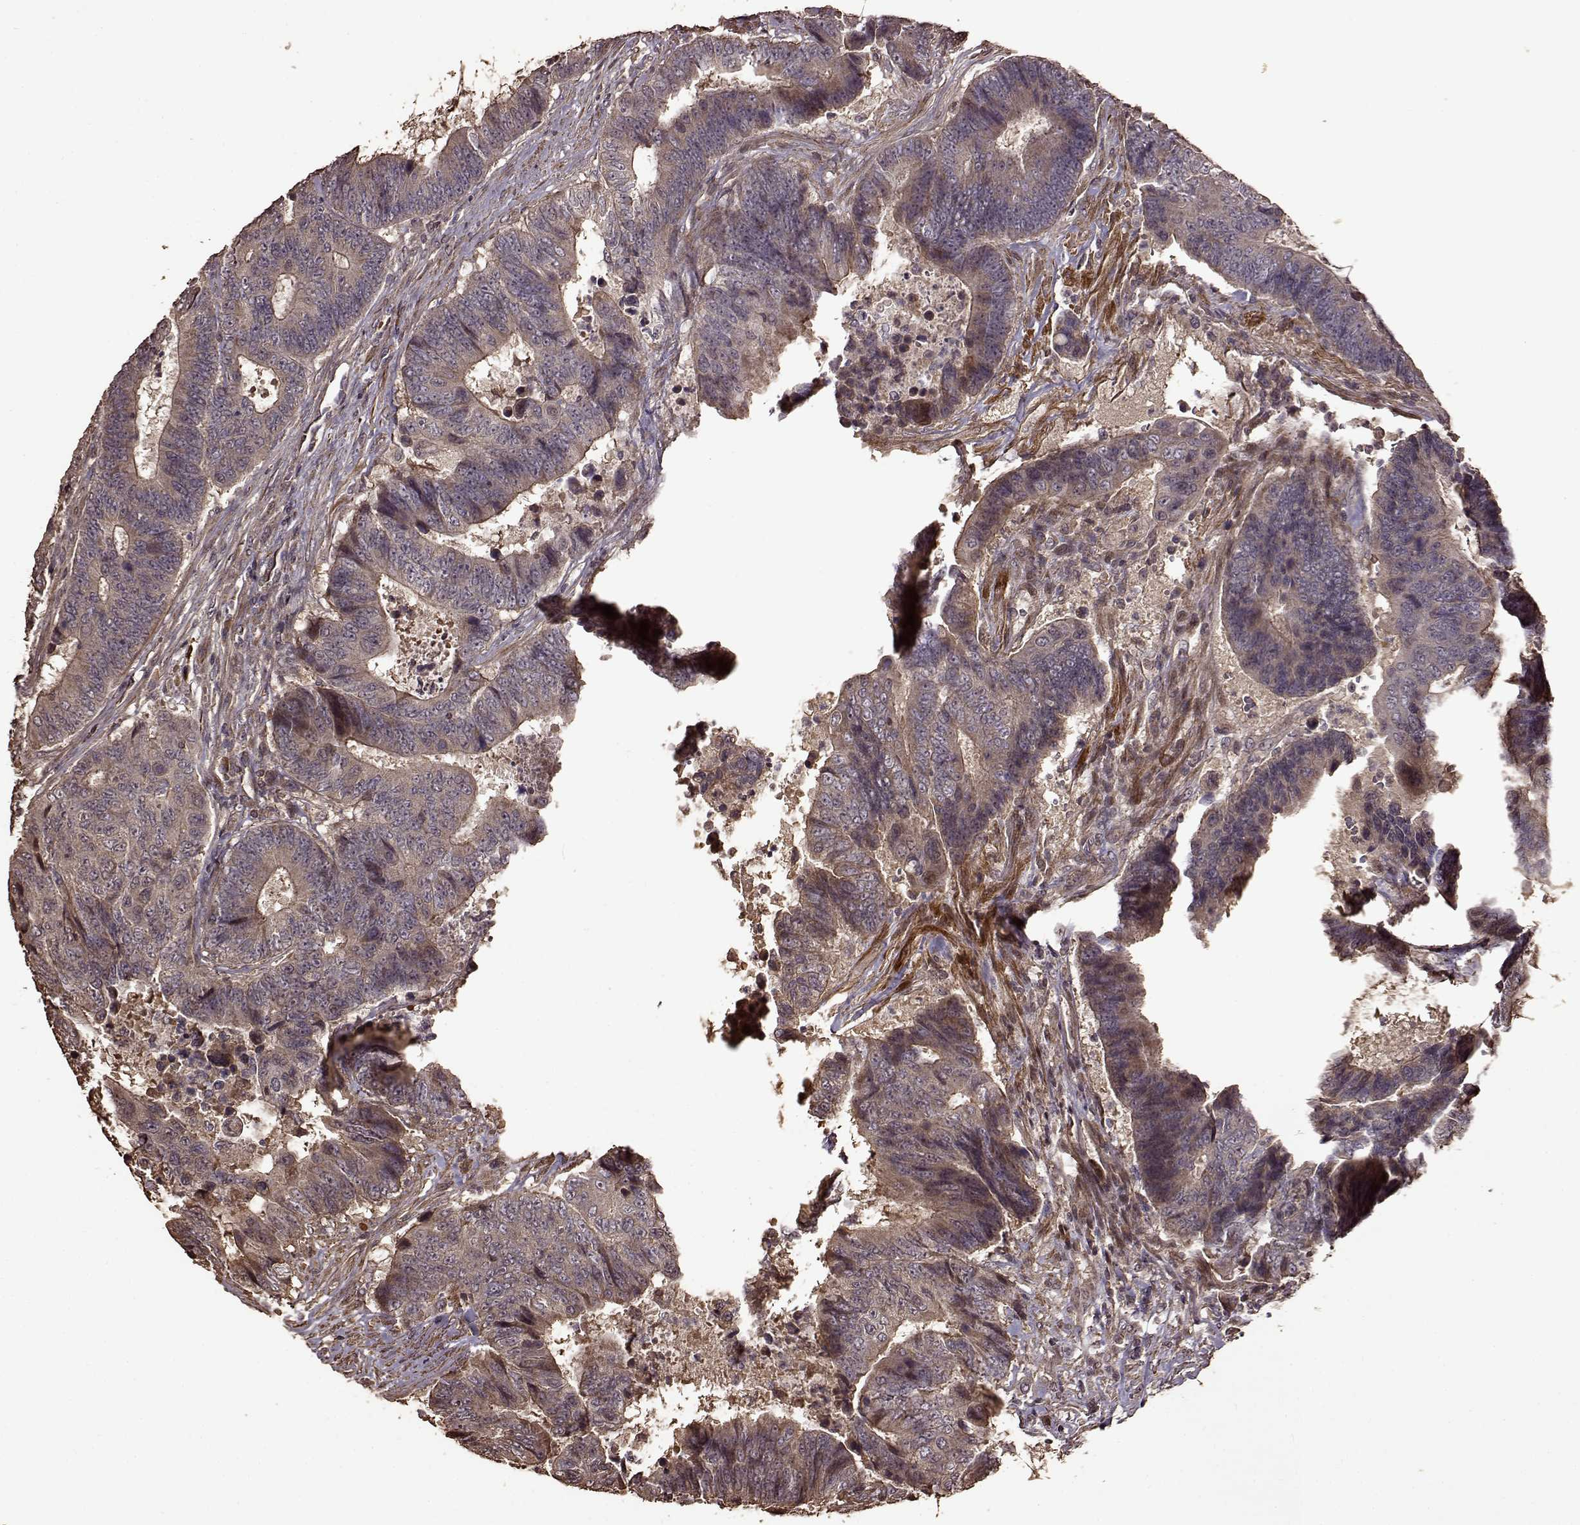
{"staining": {"intensity": "weak", "quantity": "<25%", "location": "cytoplasmic/membranous"}, "tissue": "colorectal cancer", "cell_type": "Tumor cells", "image_type": "cancer", "snomed": [{"axis": "morphology", "description": "Adenocarcinoma, NOS"}, {"axis": "topography", "description": "Colon"}], "caption": "Tumor cells are negative for brown protein staining in colorectal cancer. (DAB immunohistochemistry, high magnification).", "gene": "FBXW11", "patient": {"sex": "female", "age": 48}}